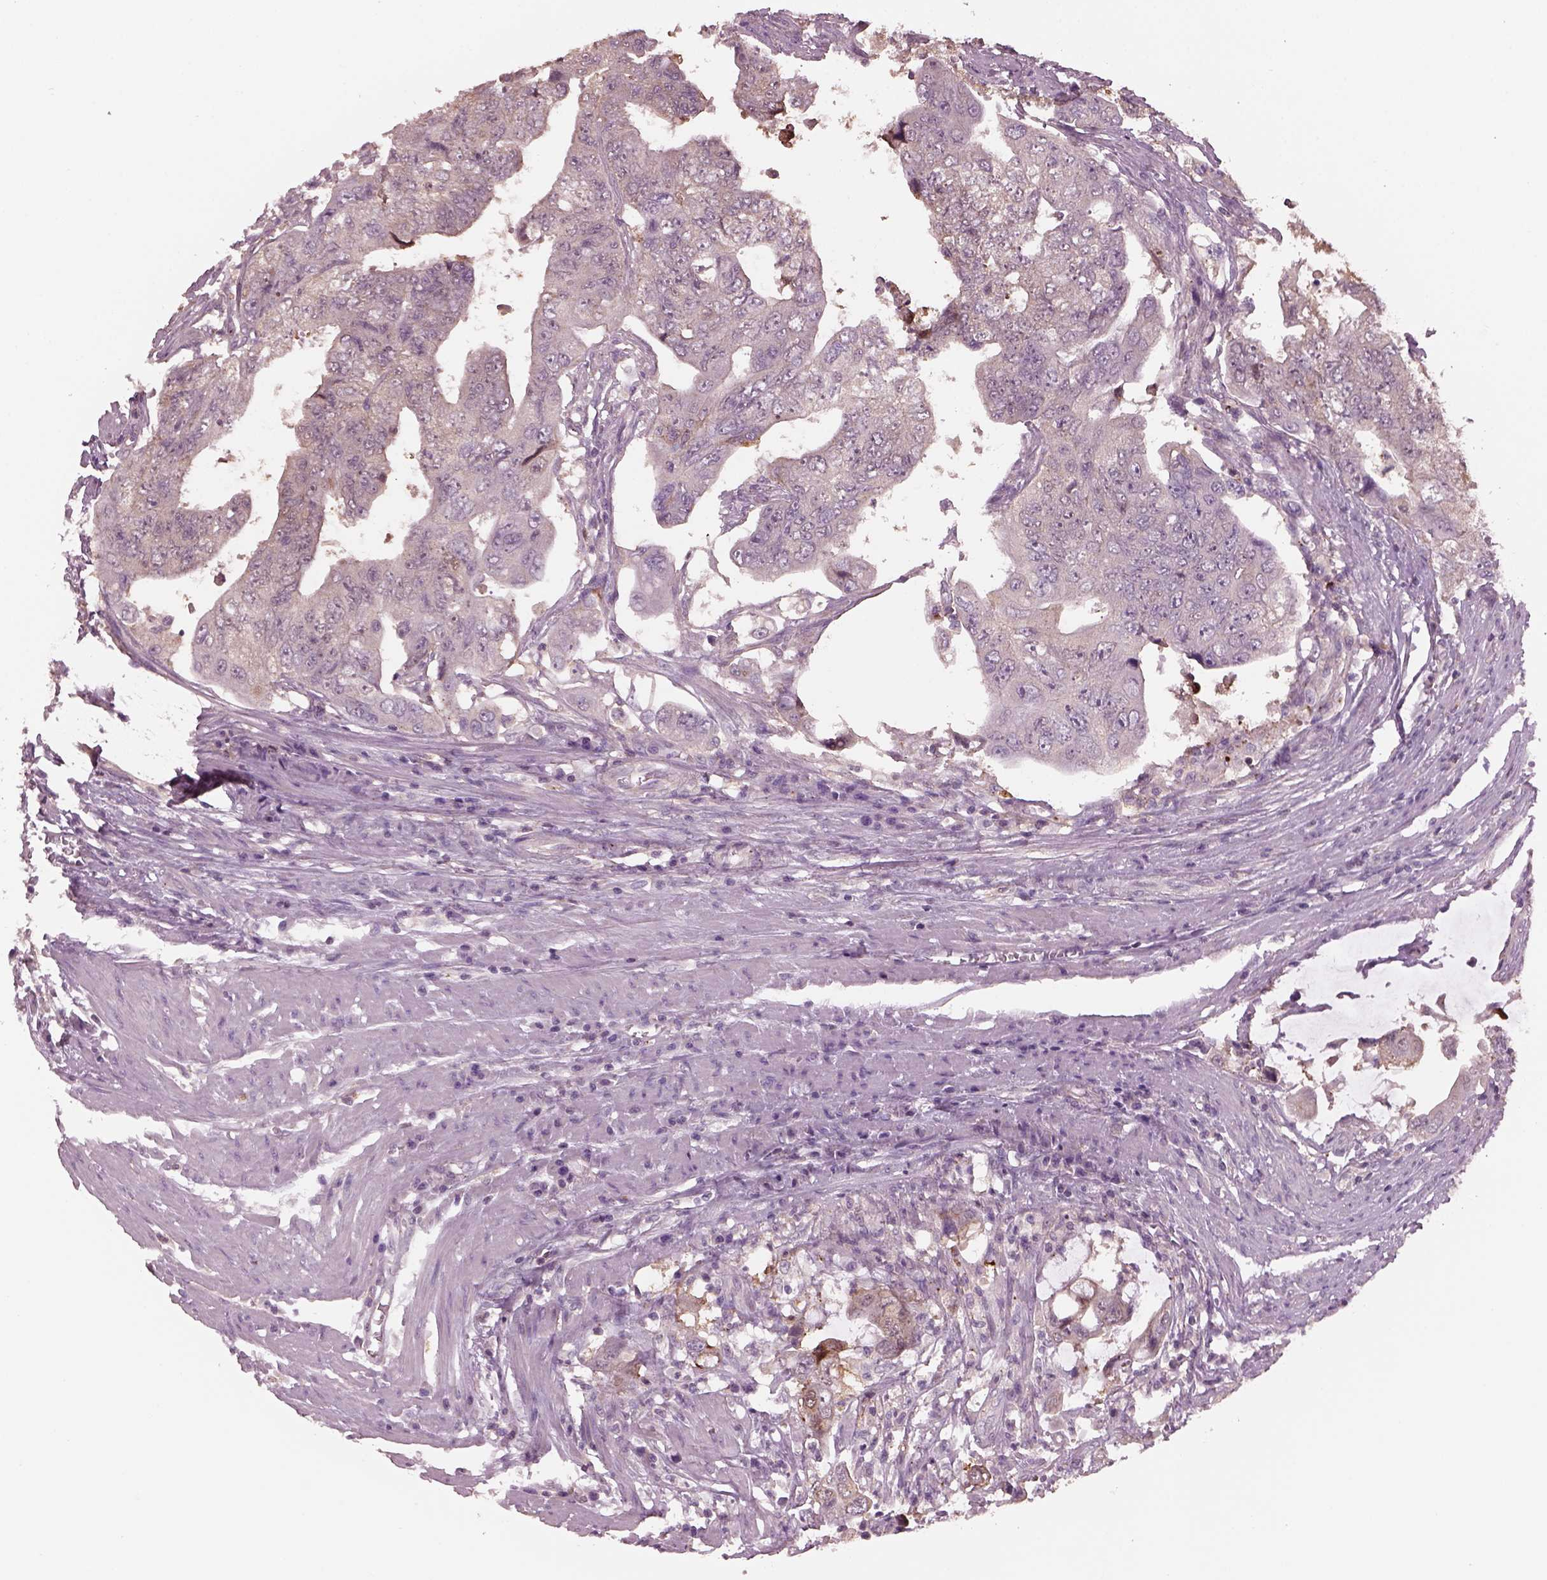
{"staining": {"intensity": "negative", "quantity": "none", "location": "none"}, "tissue": "colorectal cancer", "cell_type": "Tumor cells", "image_type": "cancer", "snomed": [{"axis": "morphology", "description": "Adenocarcinoma, NOS"}, {"axis": "topography", "description": "Colon"}], "caption": "IHC of colorectal cancer demonstrates no staining in tumor cells.", "gene": "SRI", "patient": {"sex": "male", "age": 57}}